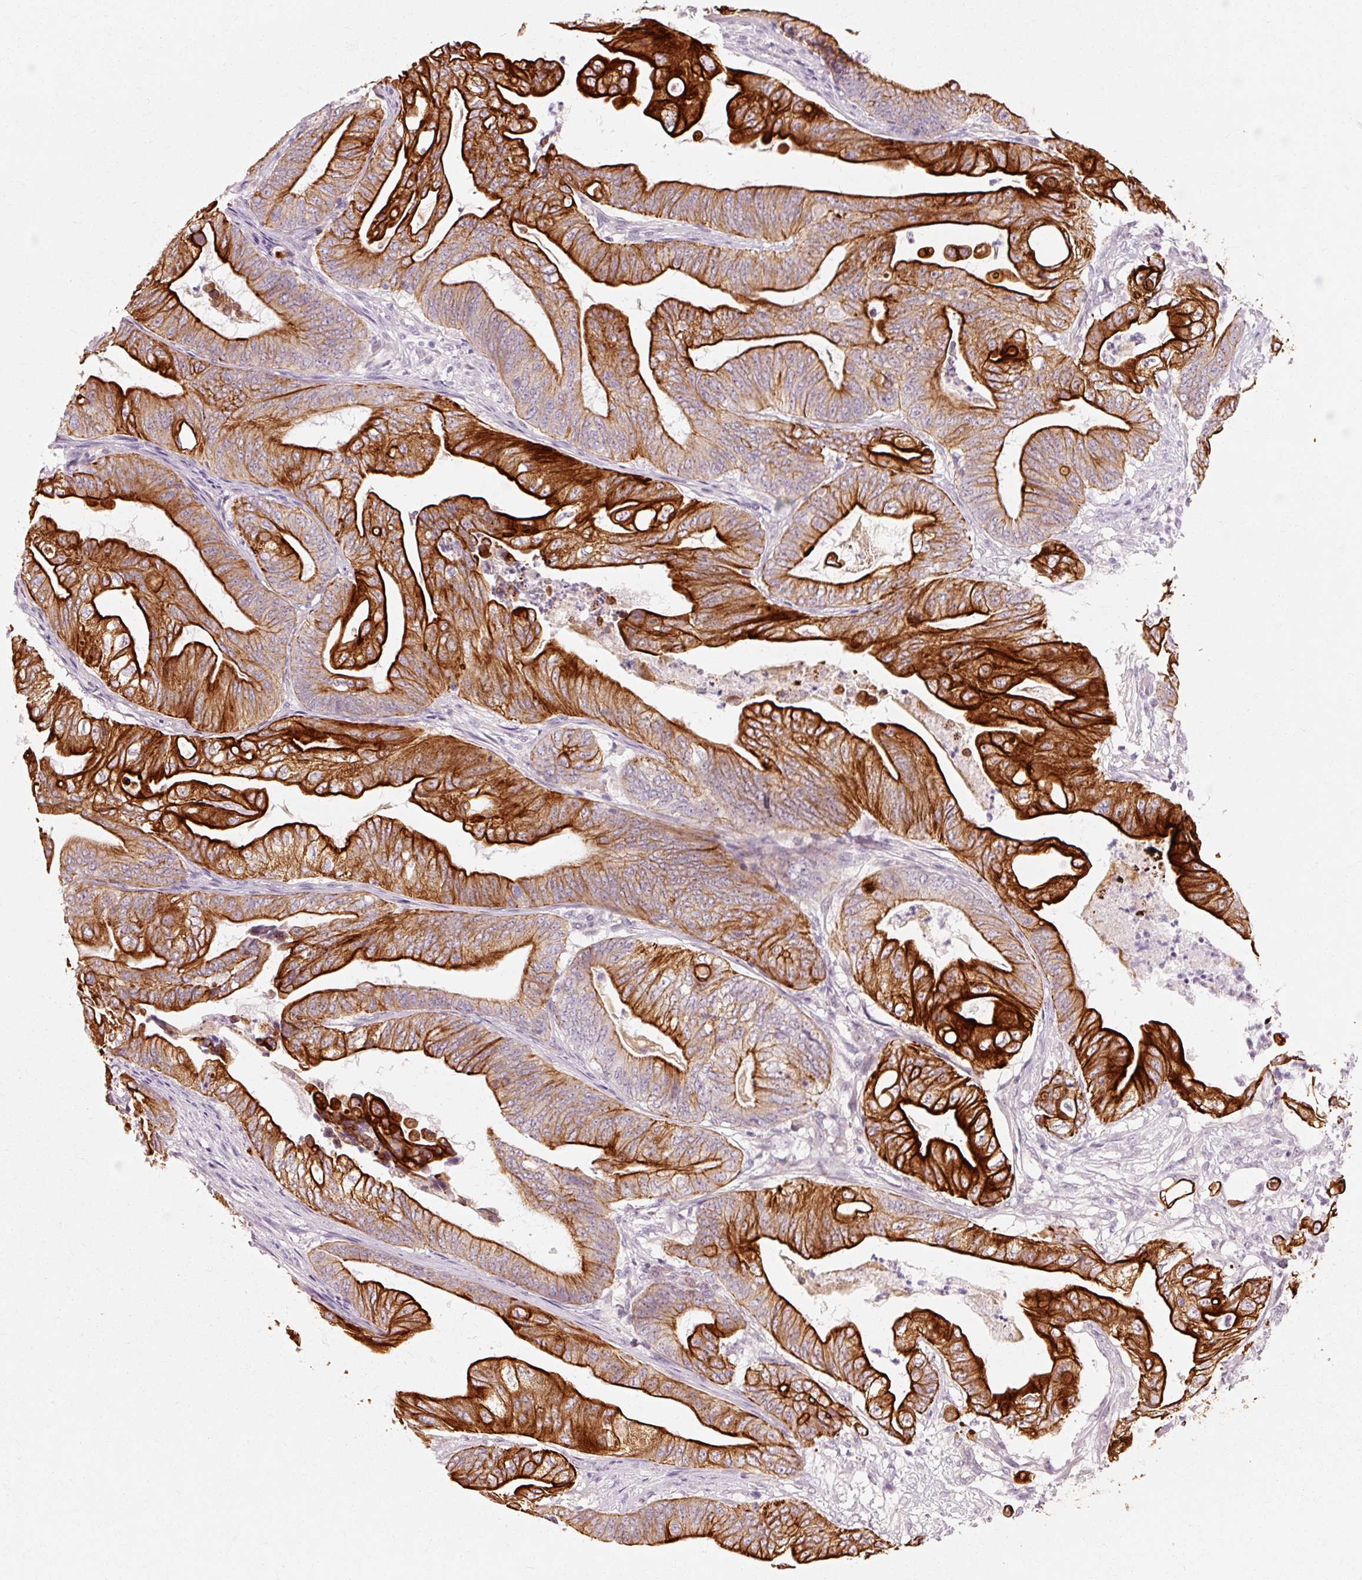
{"staining": {"intensity": "strong", "quantity": "25%-75%", "location": "cytoplasmic/membranous"}, "tissue": "stomach cancer", "cell_type": "Tumor cells", "image_type": "cancer", "snomed": [{"axis": "morphology", "description": "Adenocarcinoma, NOS"}, {"axis": "topography", "description": "Stomach"}], "caption": "This histopathology image shows immunohistochemistry staining of adenocarcinoma (stomach), with high strong cytoplasmic/membranous expression in about 25%-75% of tumor cells.", "gene": "TRIM73", "patient": {"sex": "female", "age": 73}}